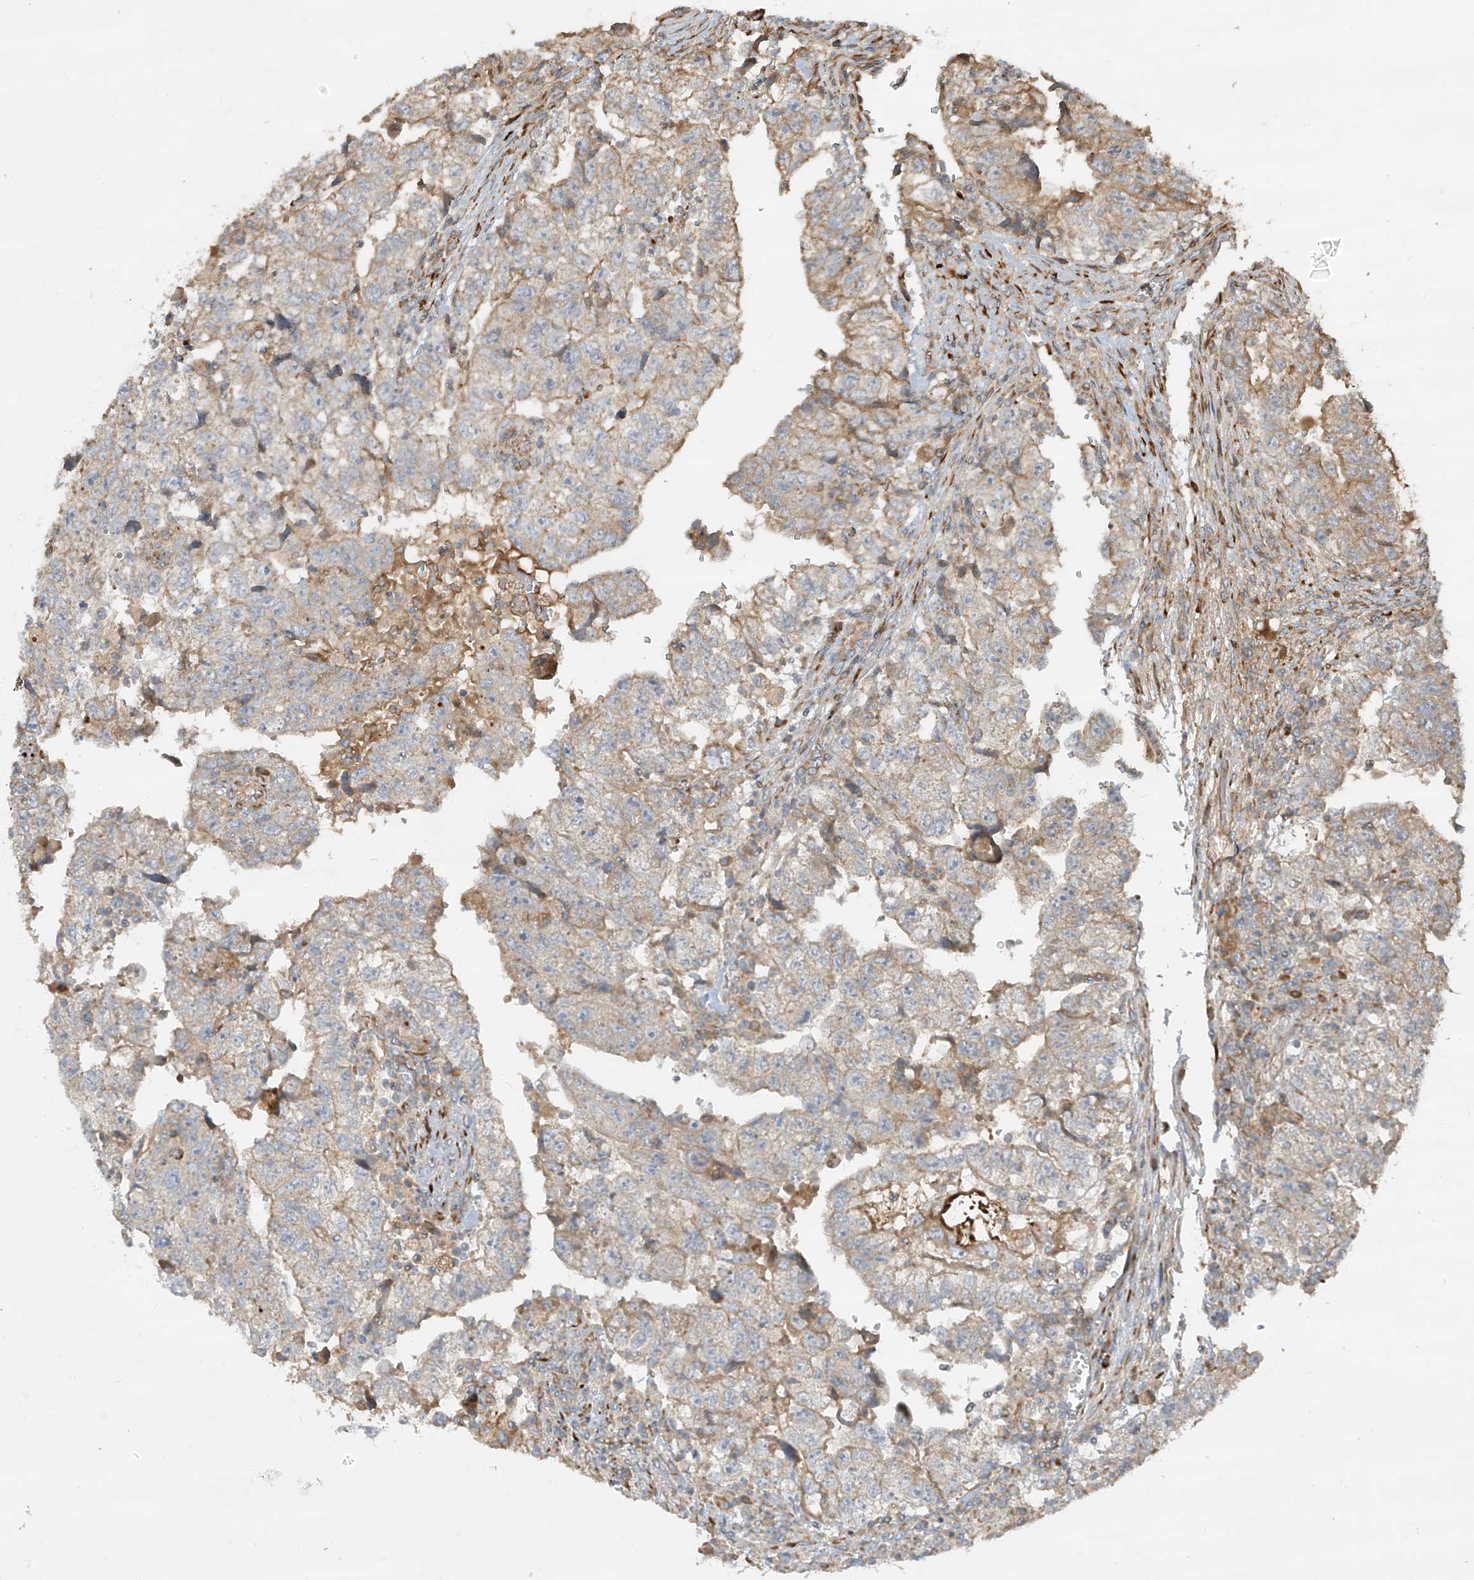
{"staining": {"intensity": "moderate", "quantity": "<25%", "location": "cytoplasmic/membranous"}, "tissue": "testis cancer", "cell_type": "Tumor cells", "image_type": "cancer", "snomed": [{"axis": "morphology", "description": "Carcinoma, Embryonal, NOS"}, {"axis": "topography", "description": "Testis"}], "caption": "Immunohistochemical staining of human testis cancer reveals low levels of moderate cytoplasmic/membranous staining in about <25% of tumor cells. The staining was performed using DAB (3,3'-diaminobenzidine), with brown indicating positive protein expression. Nuclei are stained blue with hematoxylin.", "gene": "DDIT4", "patient": {"sex": "male", "age": 36}}